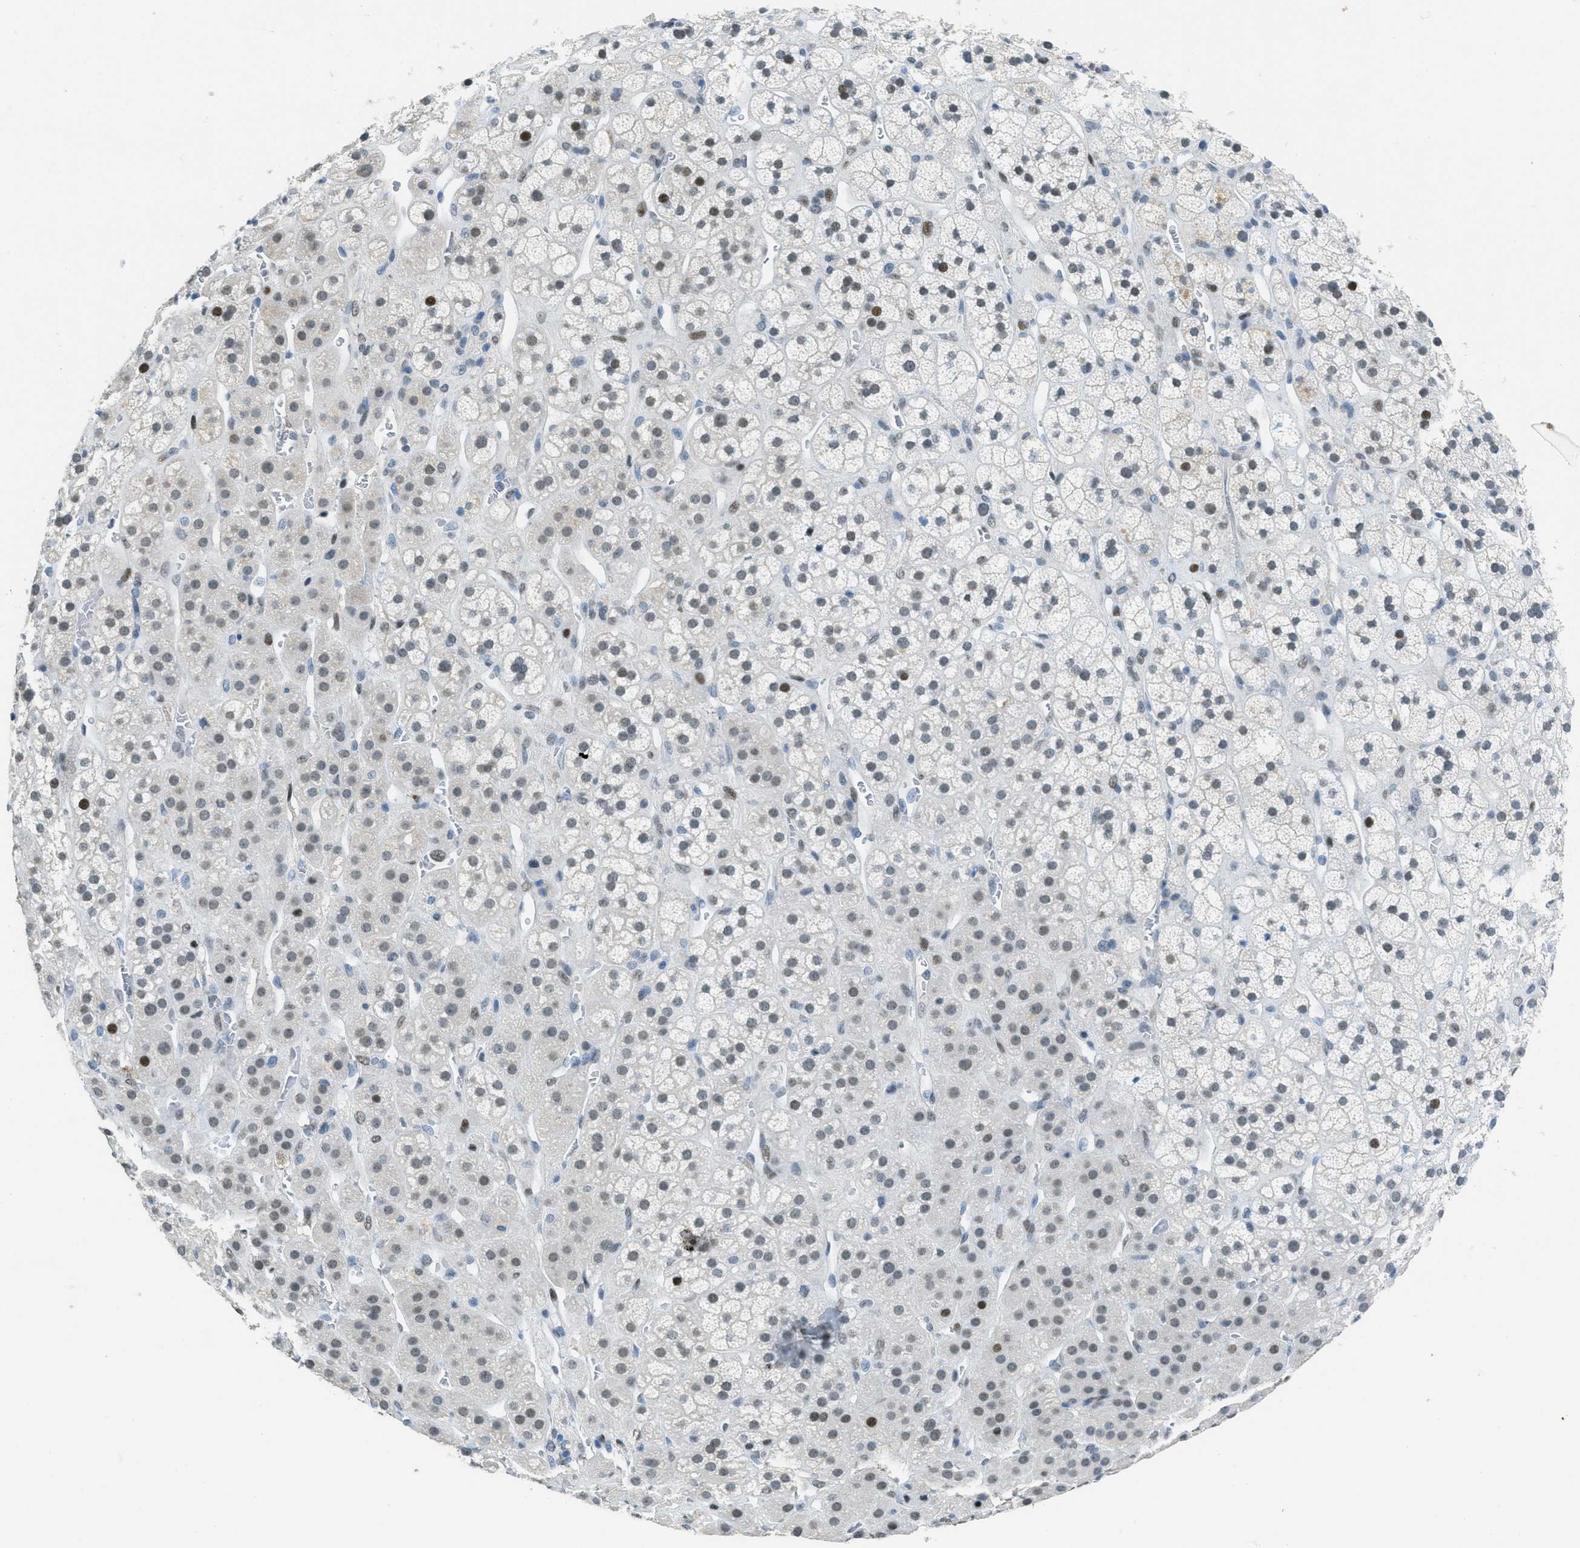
{"staining": {"intensity": "moderate", "quantity": "<25%", "location": "nuclear"}, "tissue": "adrenal gland", "cell_type": "Glandular cells", "image_type": "normal", "snomed": [{"axis": "morphology", "description": "Normal tissue, NOS"}, {"axis": "topography", "description": "Adrenal gland"}], "caption": "A brown stain labels moderate nuclear positivity of a protein in glandular cells of normal human adrenal gland. (brown staining indicates protein expression, while blue staining denotes nuclei).", "gene": "TTC13", "patient": {"sex": "male", "age": 56}}